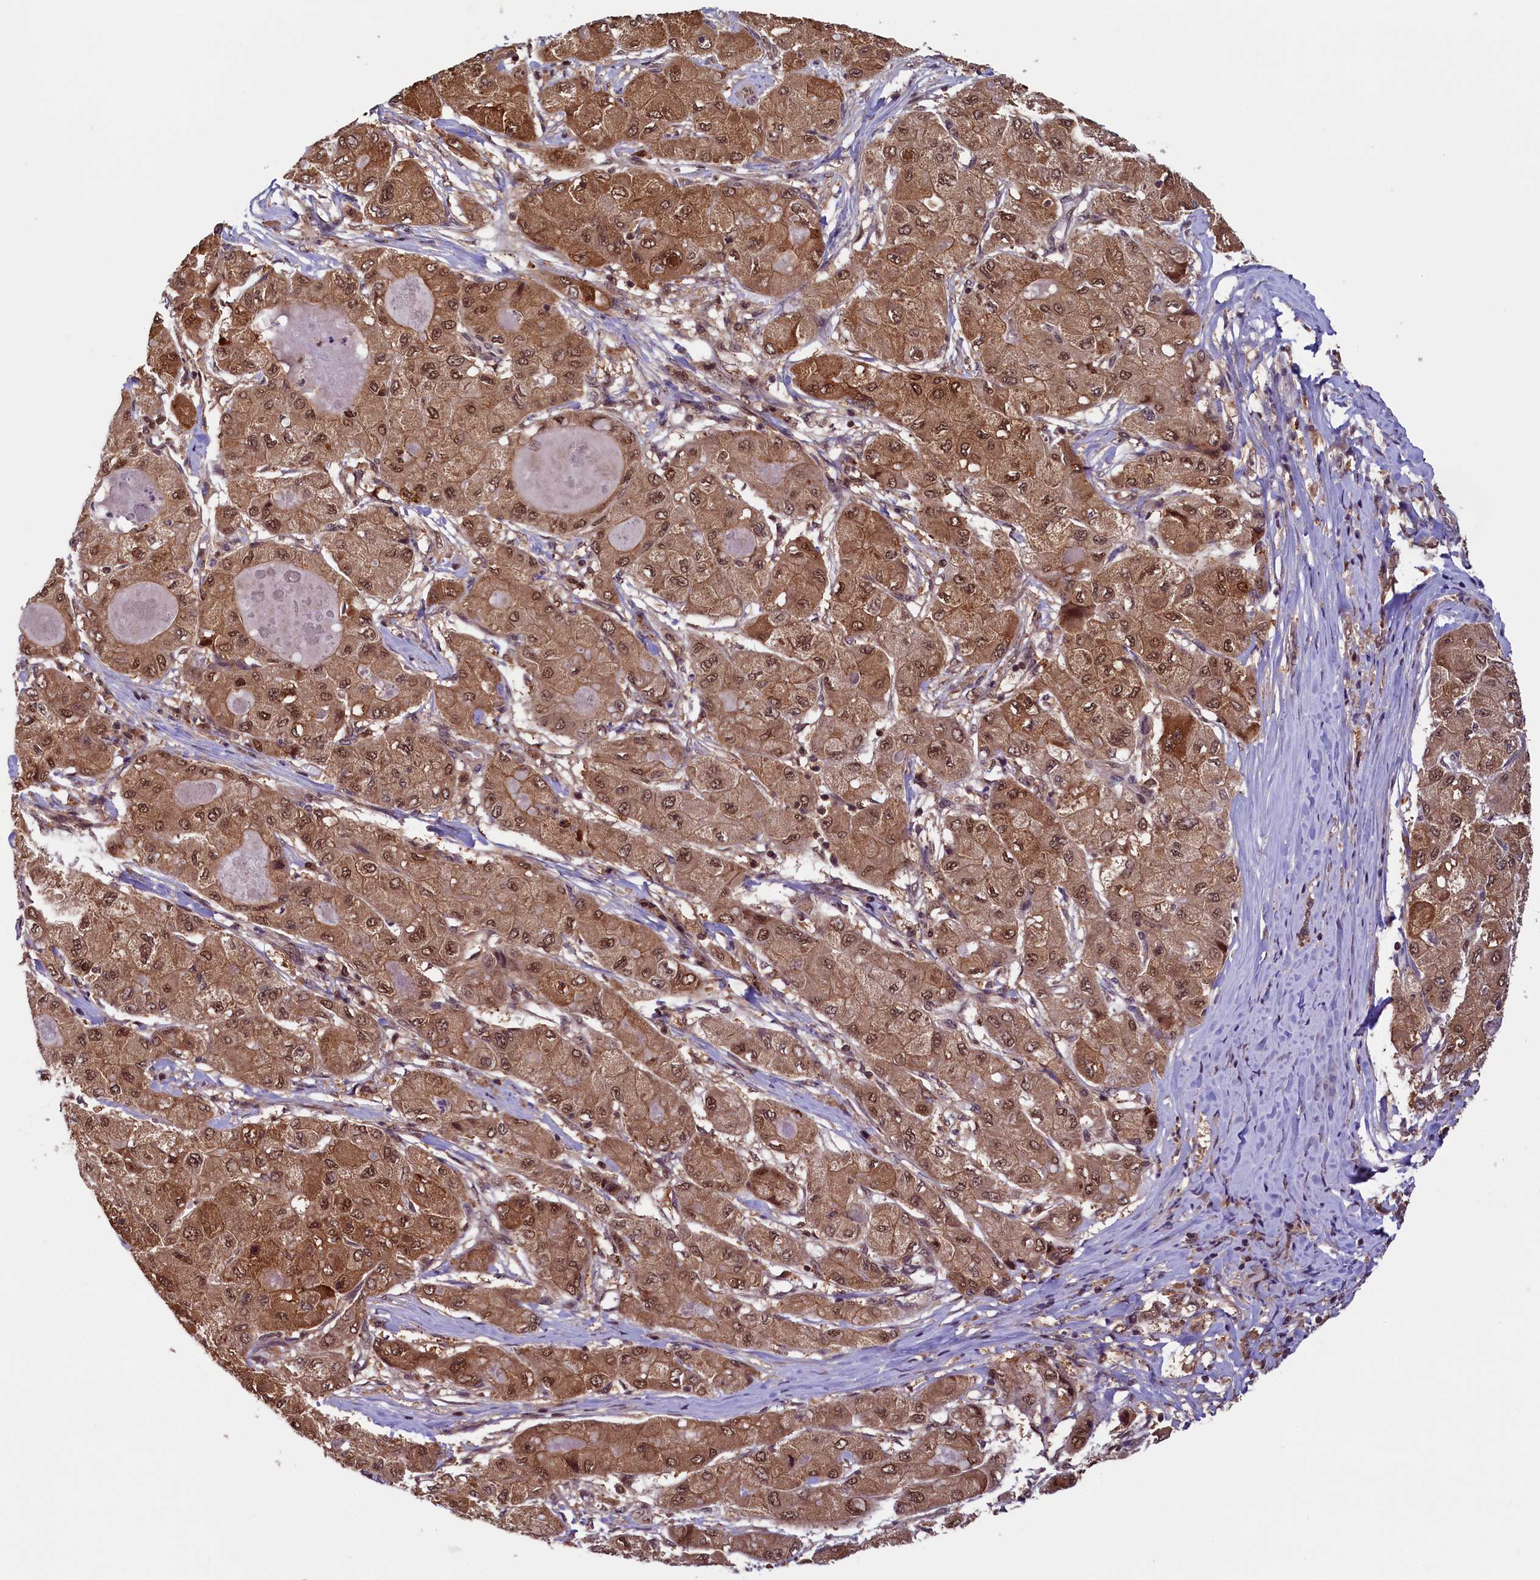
{"staining": {"intensity": "moderate", "quantity": ">75%", "location": "cytoplasmic/membranous,nuclear"}, "tissue": "liver cancer", "cell_type": "Tumor cells", "image_type": "cancer", "snomed": [{"axis": "morphology", "description": "Carcinoma, Hepatocellular, NOS"}, {"axis": "topography", "description": "Liver"}], "caption": "DAB (3,3'-diaminobenzidine) immunohistochemical staining of human liver cancer (hepatocellular carcinoma) displays moderate cytoplasmic/membranous and nuclear protein expression in approximately >75% of tumor cells. (DAB = brown stain, brightfield microscopy at high magnification).", "gene": "SLC7A6OS", "patient": {"sex": "male", "age": 80}}